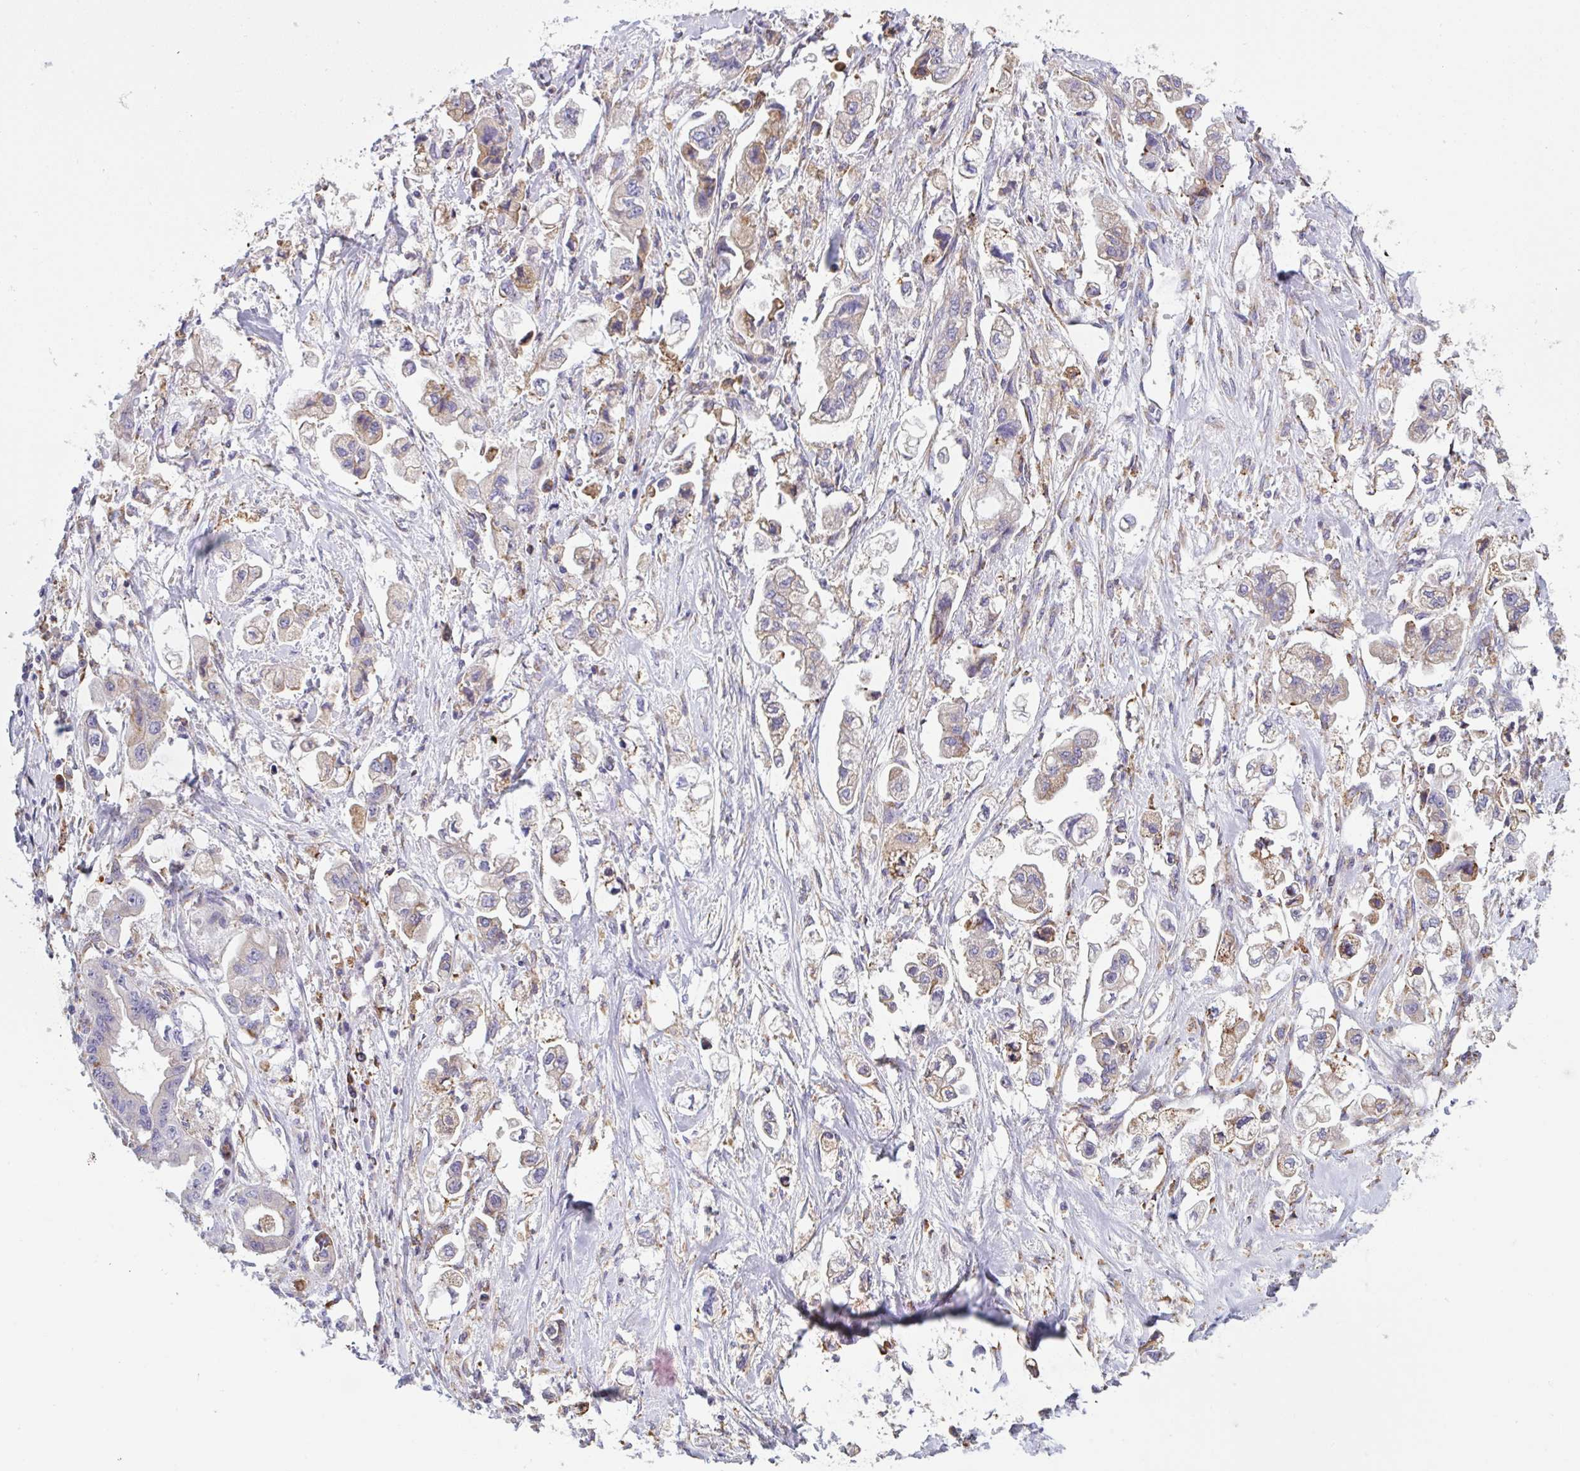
{"staining": {"intensity": "weak", "quantity": "<25%", "location": "cytoplasmic/membranous"}, "tissue": "stomach cancer", "cell_type": "Tumor cells", "image_type": "cancer", "snomed": [{"axis": "morphology", "description": "Adenocarcinoma, NOS"}, {"axis": "topography", "description": "Stomach"}], "caption": "A micrograph of human stomach cancer is negative for staining in tumor cells.", "gene": "MYMK", "patient": {"sex": "male", "age": 62}}